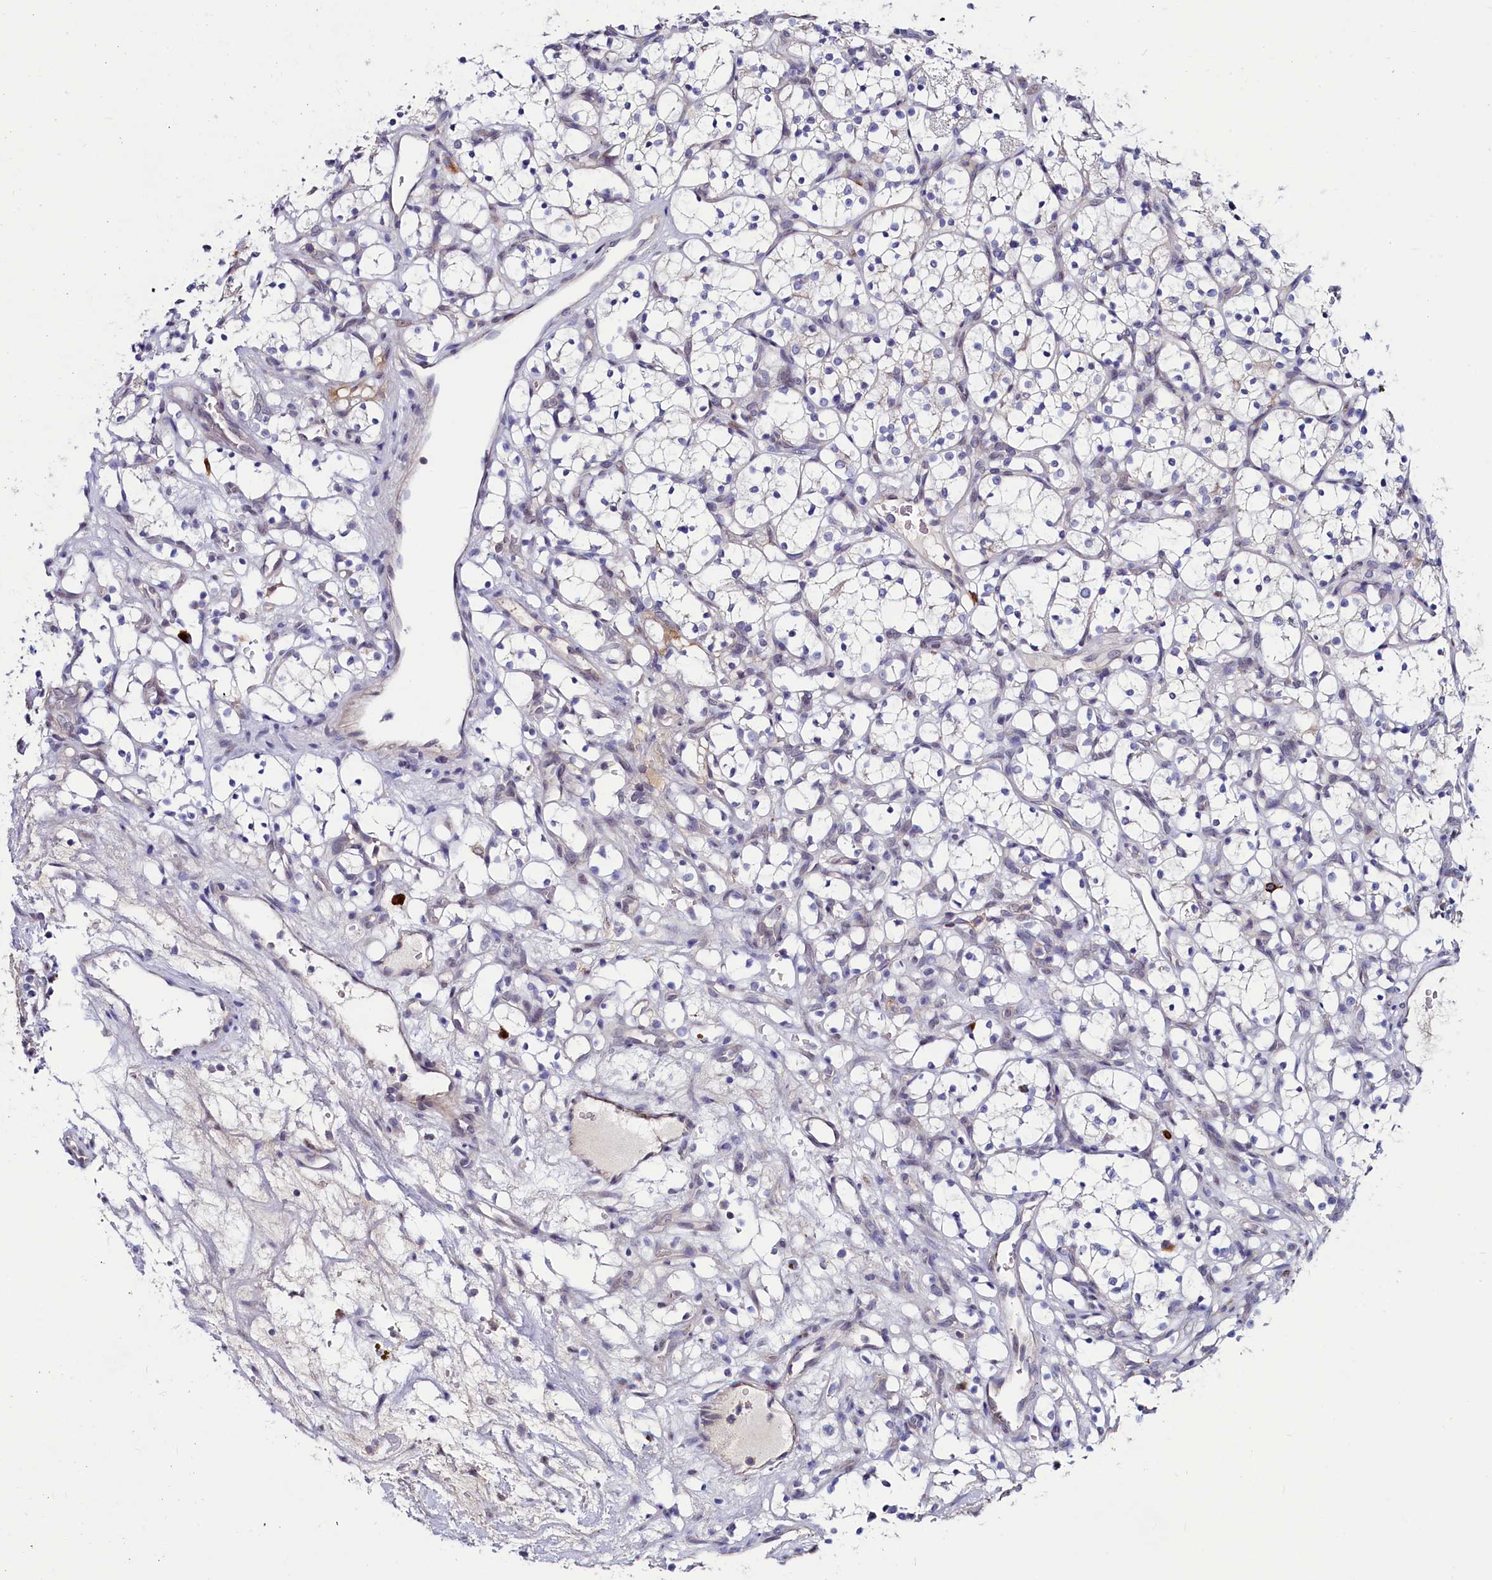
{"staining": {"intensity": "negative", "quantity": "none", "location": "none"}, "tissue": "renal cancer", "cell_type": "Tumor cells", "image_type": "cancer", "snomed": [{"axis": "morphology", "description": "Adenocarcinoma, NOS"}, {"axis": "topography", "description": "Kidney"}], "caption": "This is a histopathology image of immunohistochemistry (IHC) staining of adenocarcinoma (renal), which shows no staining in tumor cells.", "gene": "ASTE1", "patient": {"sex": "female", "age": 69}}